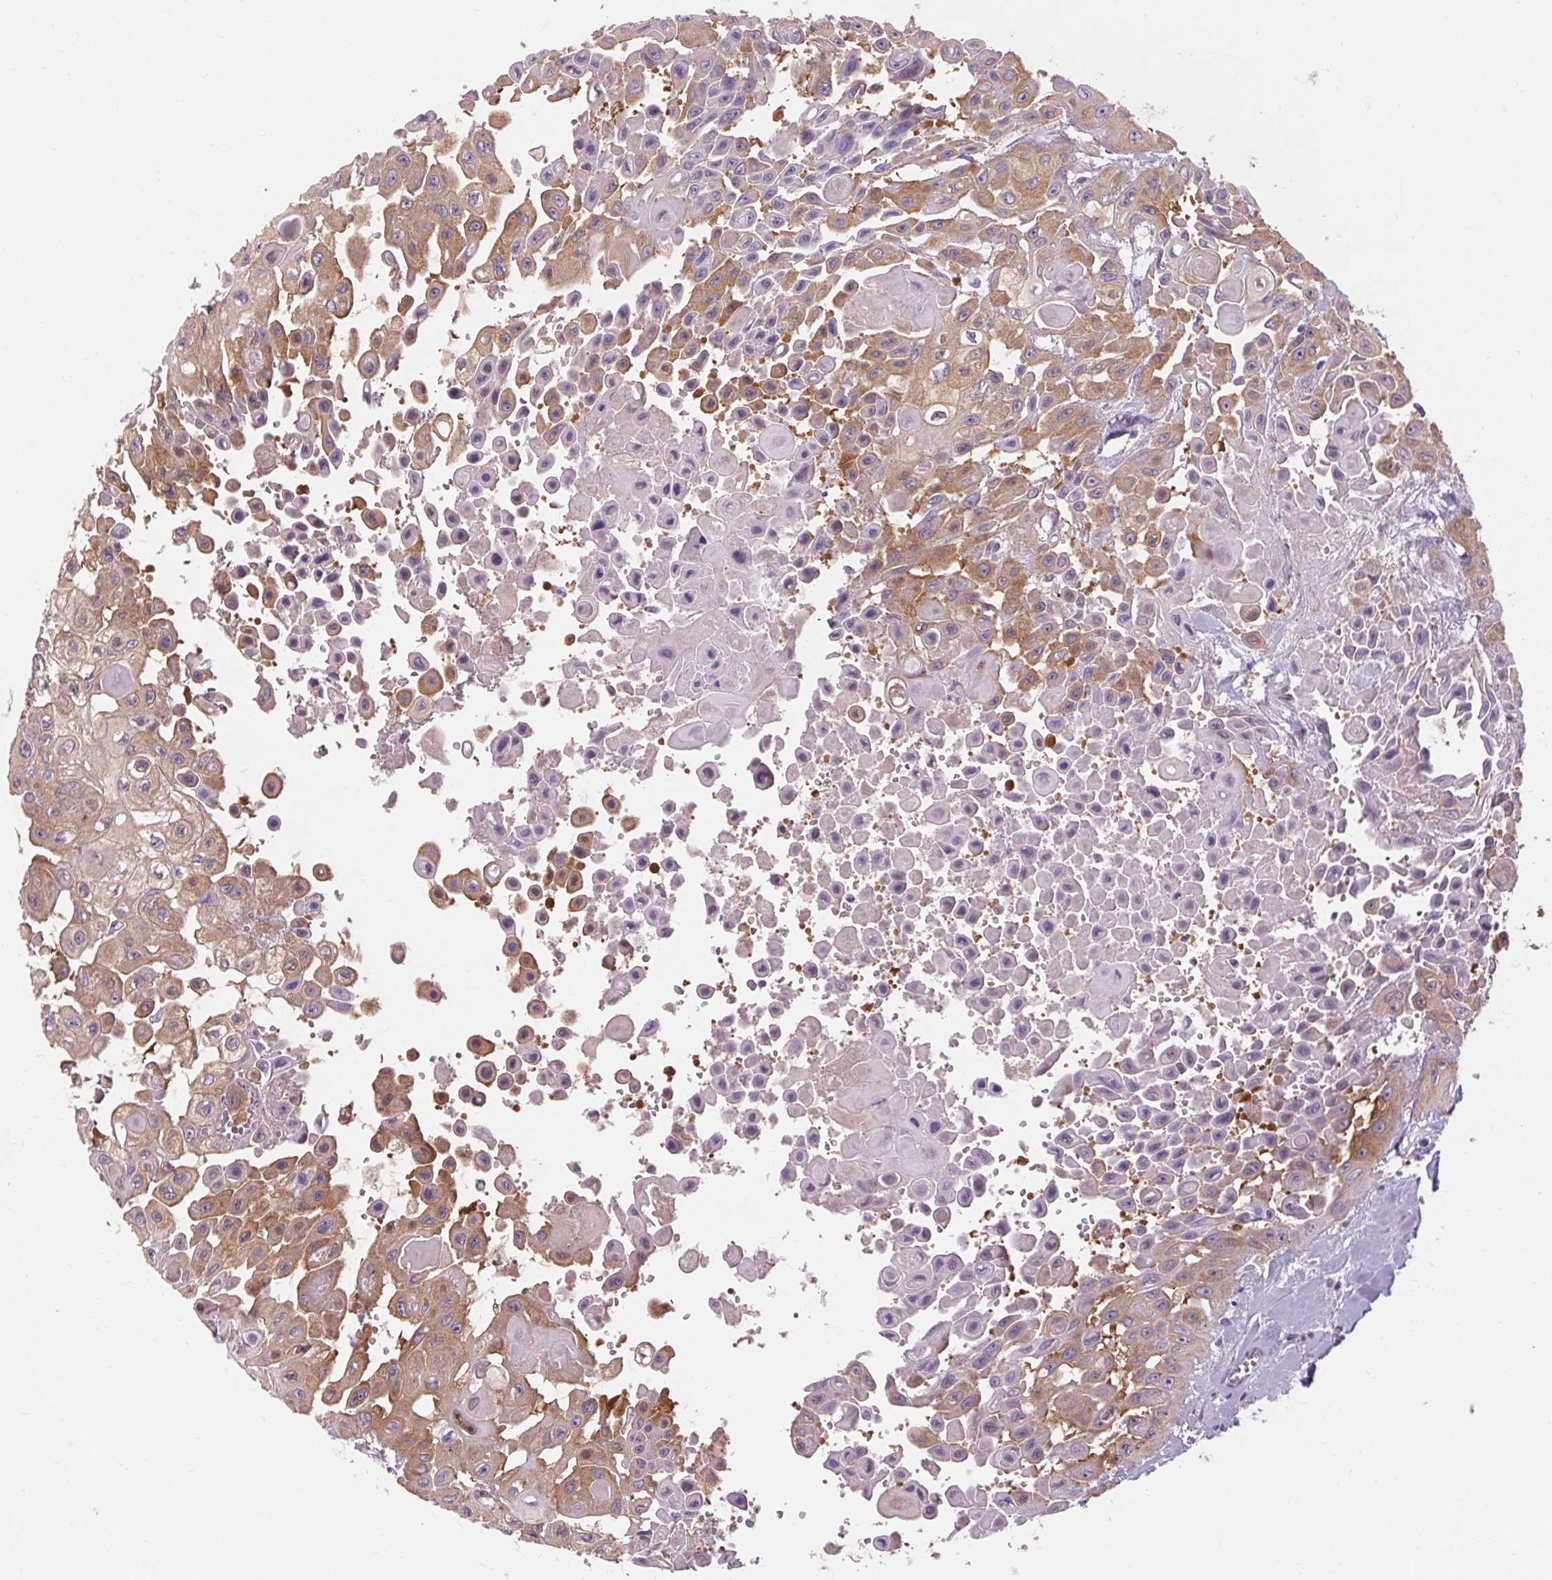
{"staining": {"intensity": "moderate", "quantity": ">75%", "location": "cytoplasmic/membranous"}, "tissue": "head and neck cancer", "cell_type": "Tumor cells", "image_type": "cancer", "snomed": [{"axis": "morphology", "description": "Adenocarcinoma, NOS"}, {"axis": "topography", "description": "Head-Neck"}], "caption": "Head and neck cancer (adenocarcinoma) stained for a protein reveals moderate cytoplasmic/membranous positivity in tumor cells. (Stains: DAB in brown, nuclei in blue, Microscopy: brightfield microscopy at high magnification).", "gene": "SOWAHC", "patient": {"sex": "male", "age": 73}}